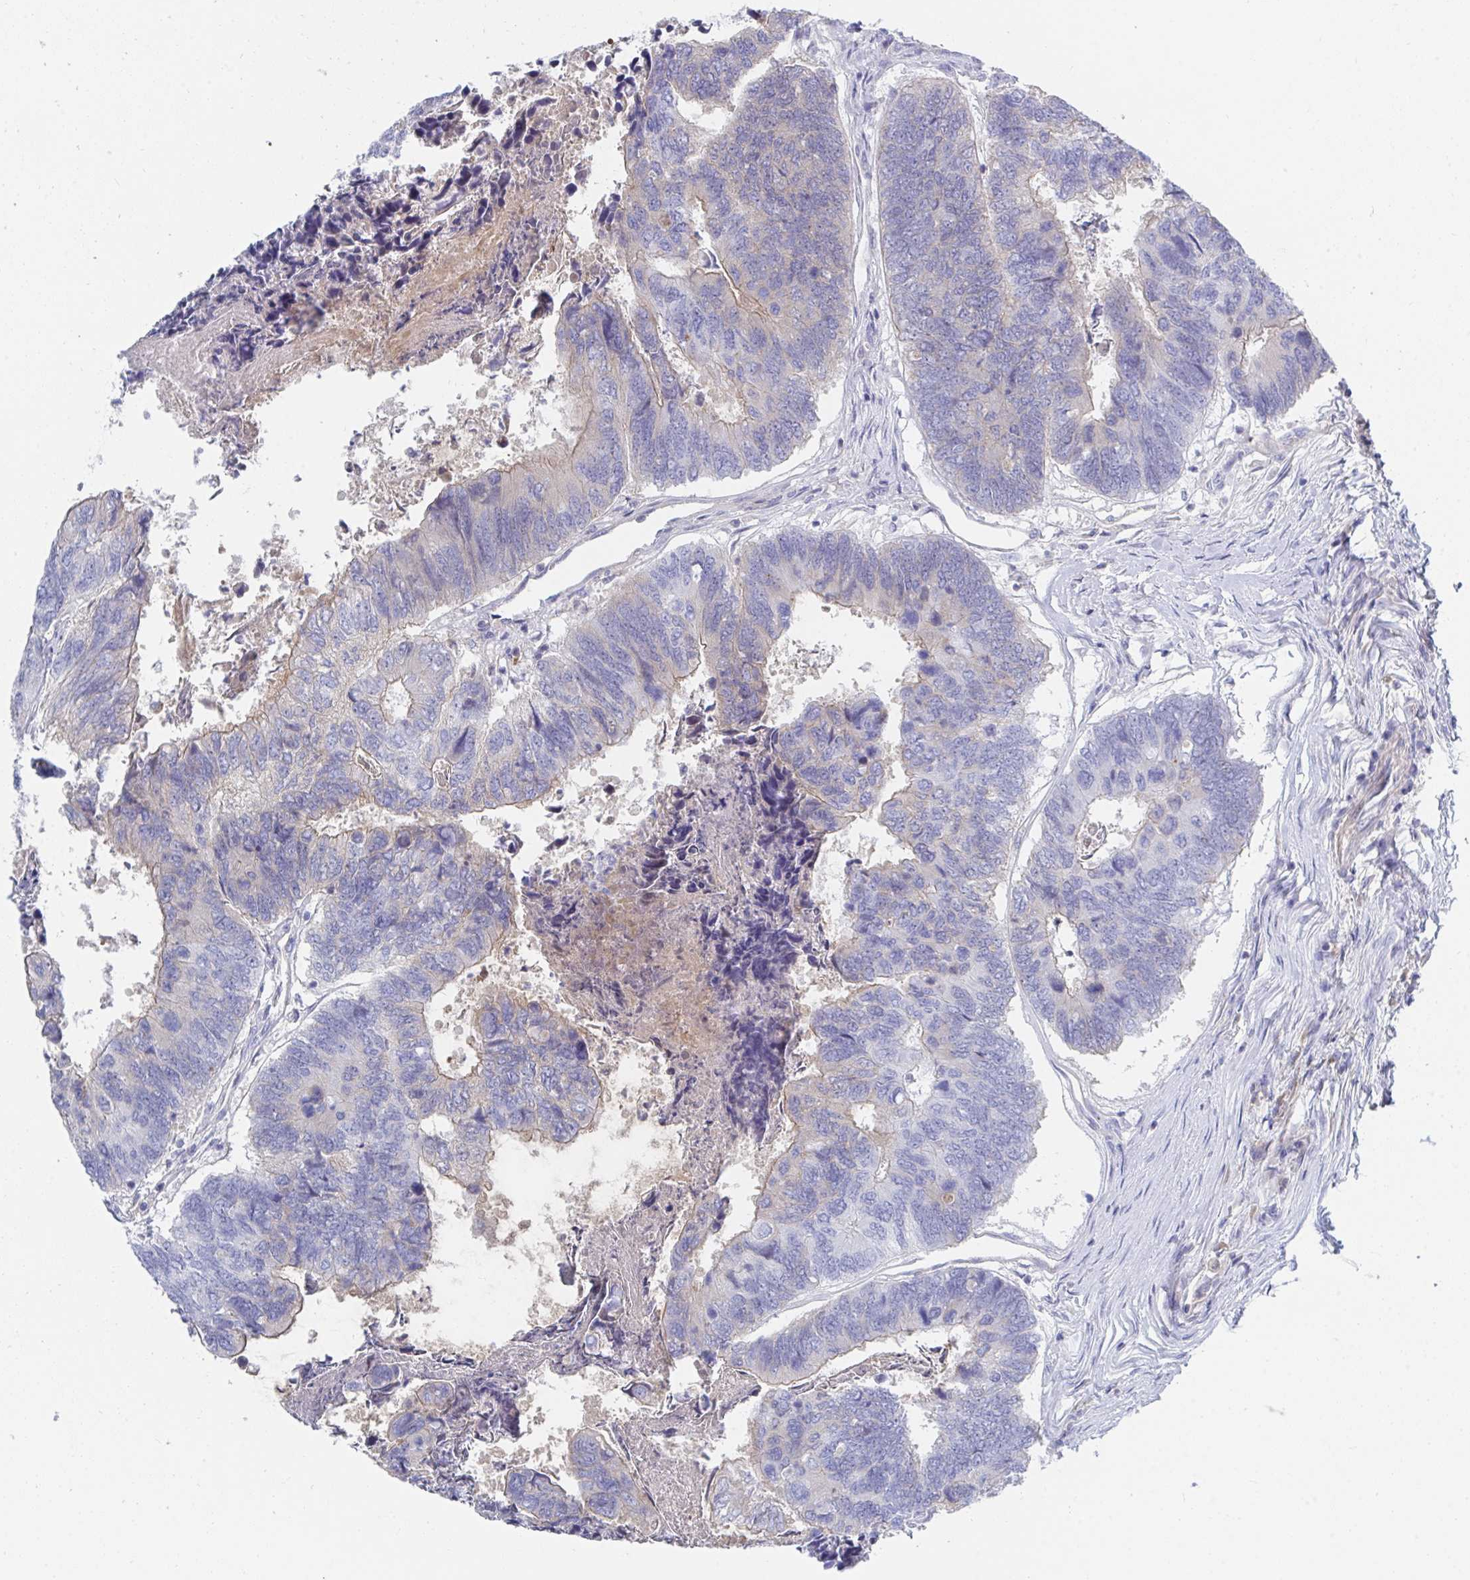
{"staining": {"intensity": "negative", "quantity": "none", "location": "none"}, "tissue": "colorectal cancer", "cell_type": "Tumor cells", "image_type": "cancer", "snomed": [{"axis": "morphology", "description": "Adenocarcinoma, NOS"}, {"axis": "topography", "description": "Colon"}], "caption": "Colorectal adenocarcinoma was stained to show a protein in brown. There is no significant positivity in tumor cells.", "gene": "TNFAIP6", "patient": {"sex": "female", "age": 67}}